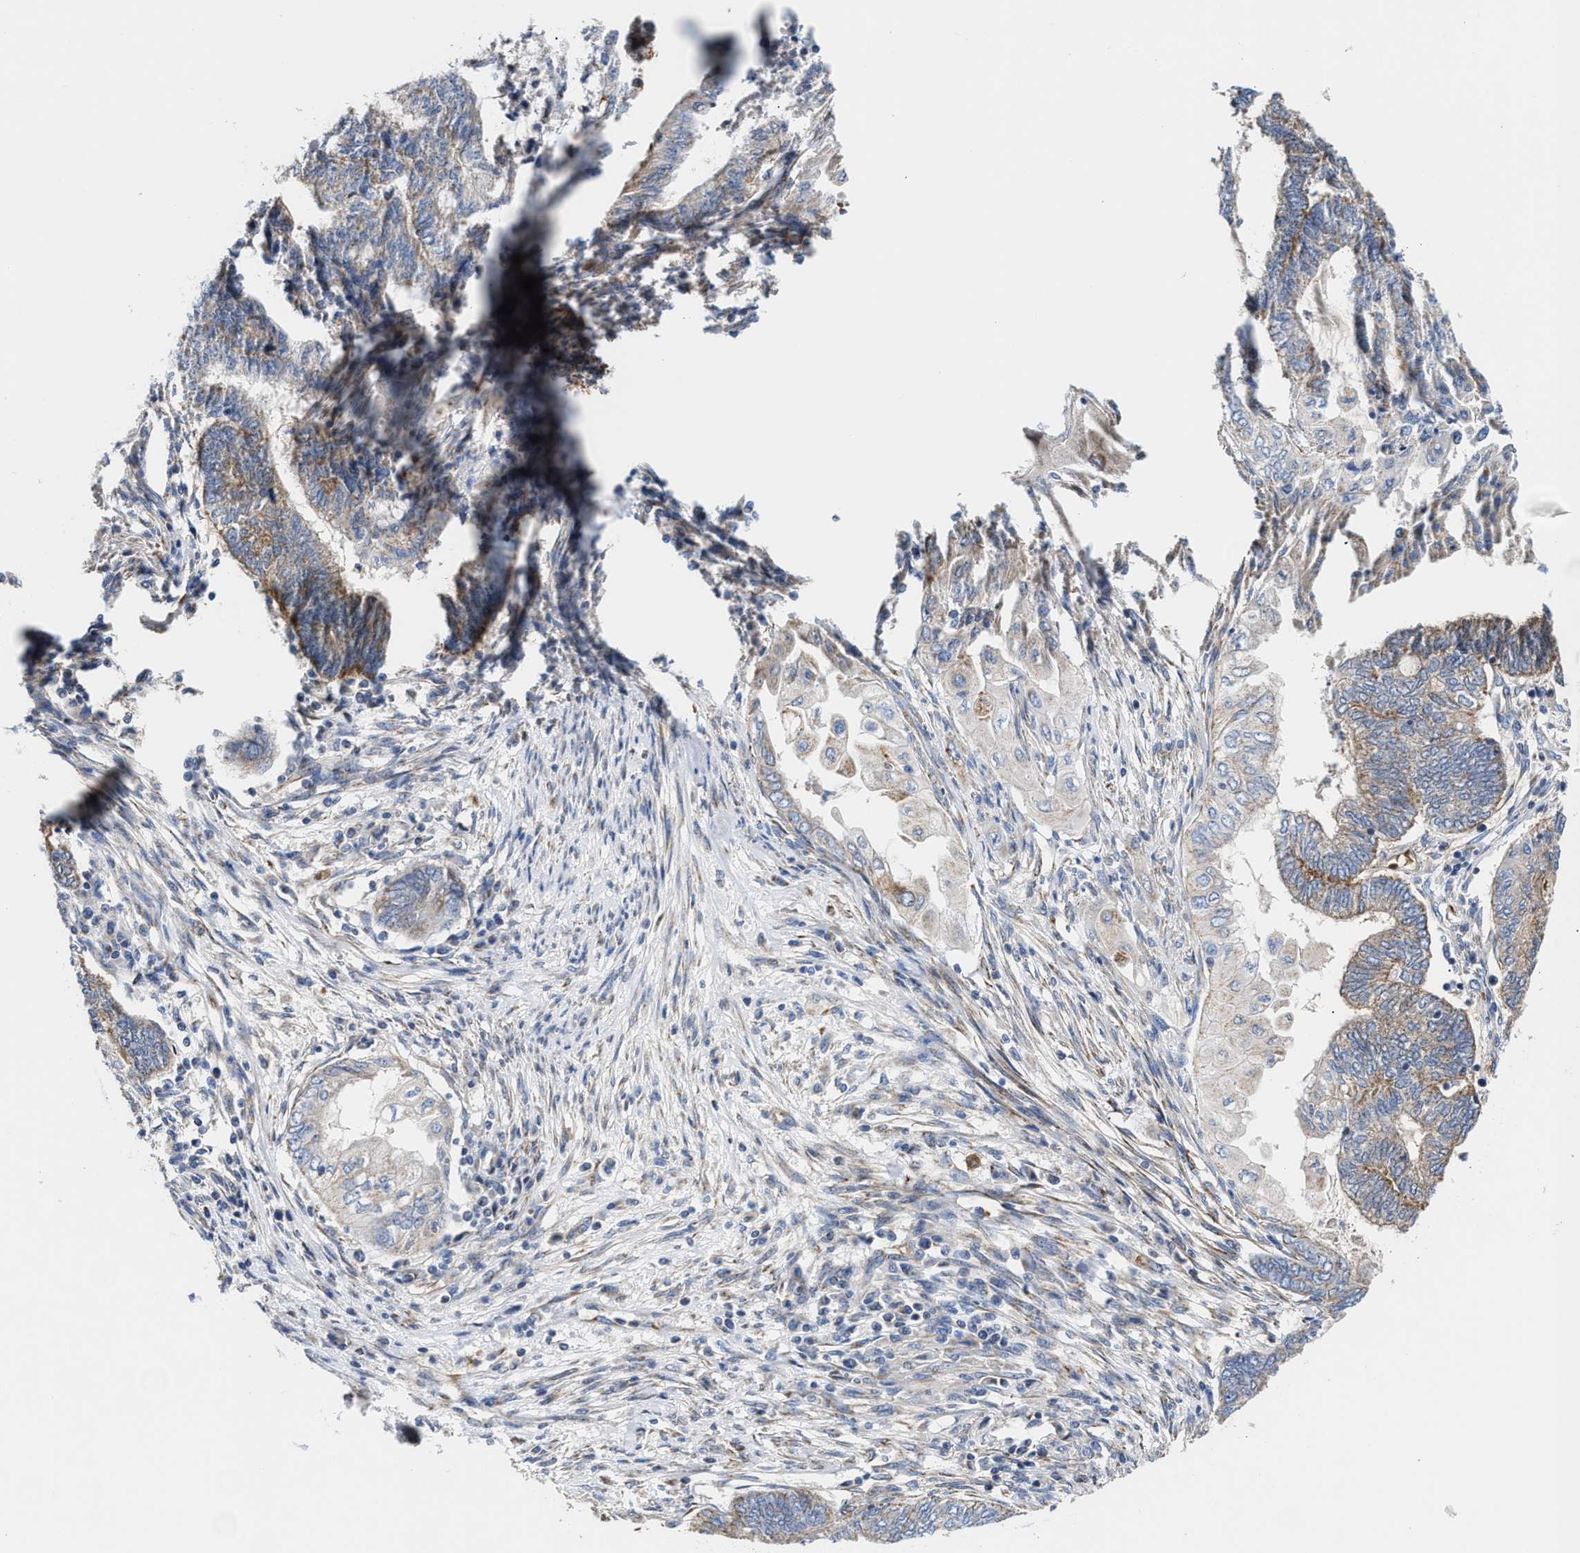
{"staining": {"intensity": "moderate", "quantity": "25%-75%", "location": "cytoplasmic/membranous"}, "tissue": "endometrial cancer", "cell_type": "Tumor cells", "image_type": "cancer", "snomed": [{"axis": "morphology", "description": "Adenocarcinoma, NOS"}, {"axis": "topography", "description": "Uterus"}, {"axis": "topography", "description": "Endometrium"}], "caption": "There is medium levels of moderate cytoplasmic/membranous expression in tumor cells of endometrial cancer (adenocarcinoma), as demonstrated by immunohistochemical staining (brown color).", "gene": "MECR", "patient": {"sex": "female", "age": 70}}